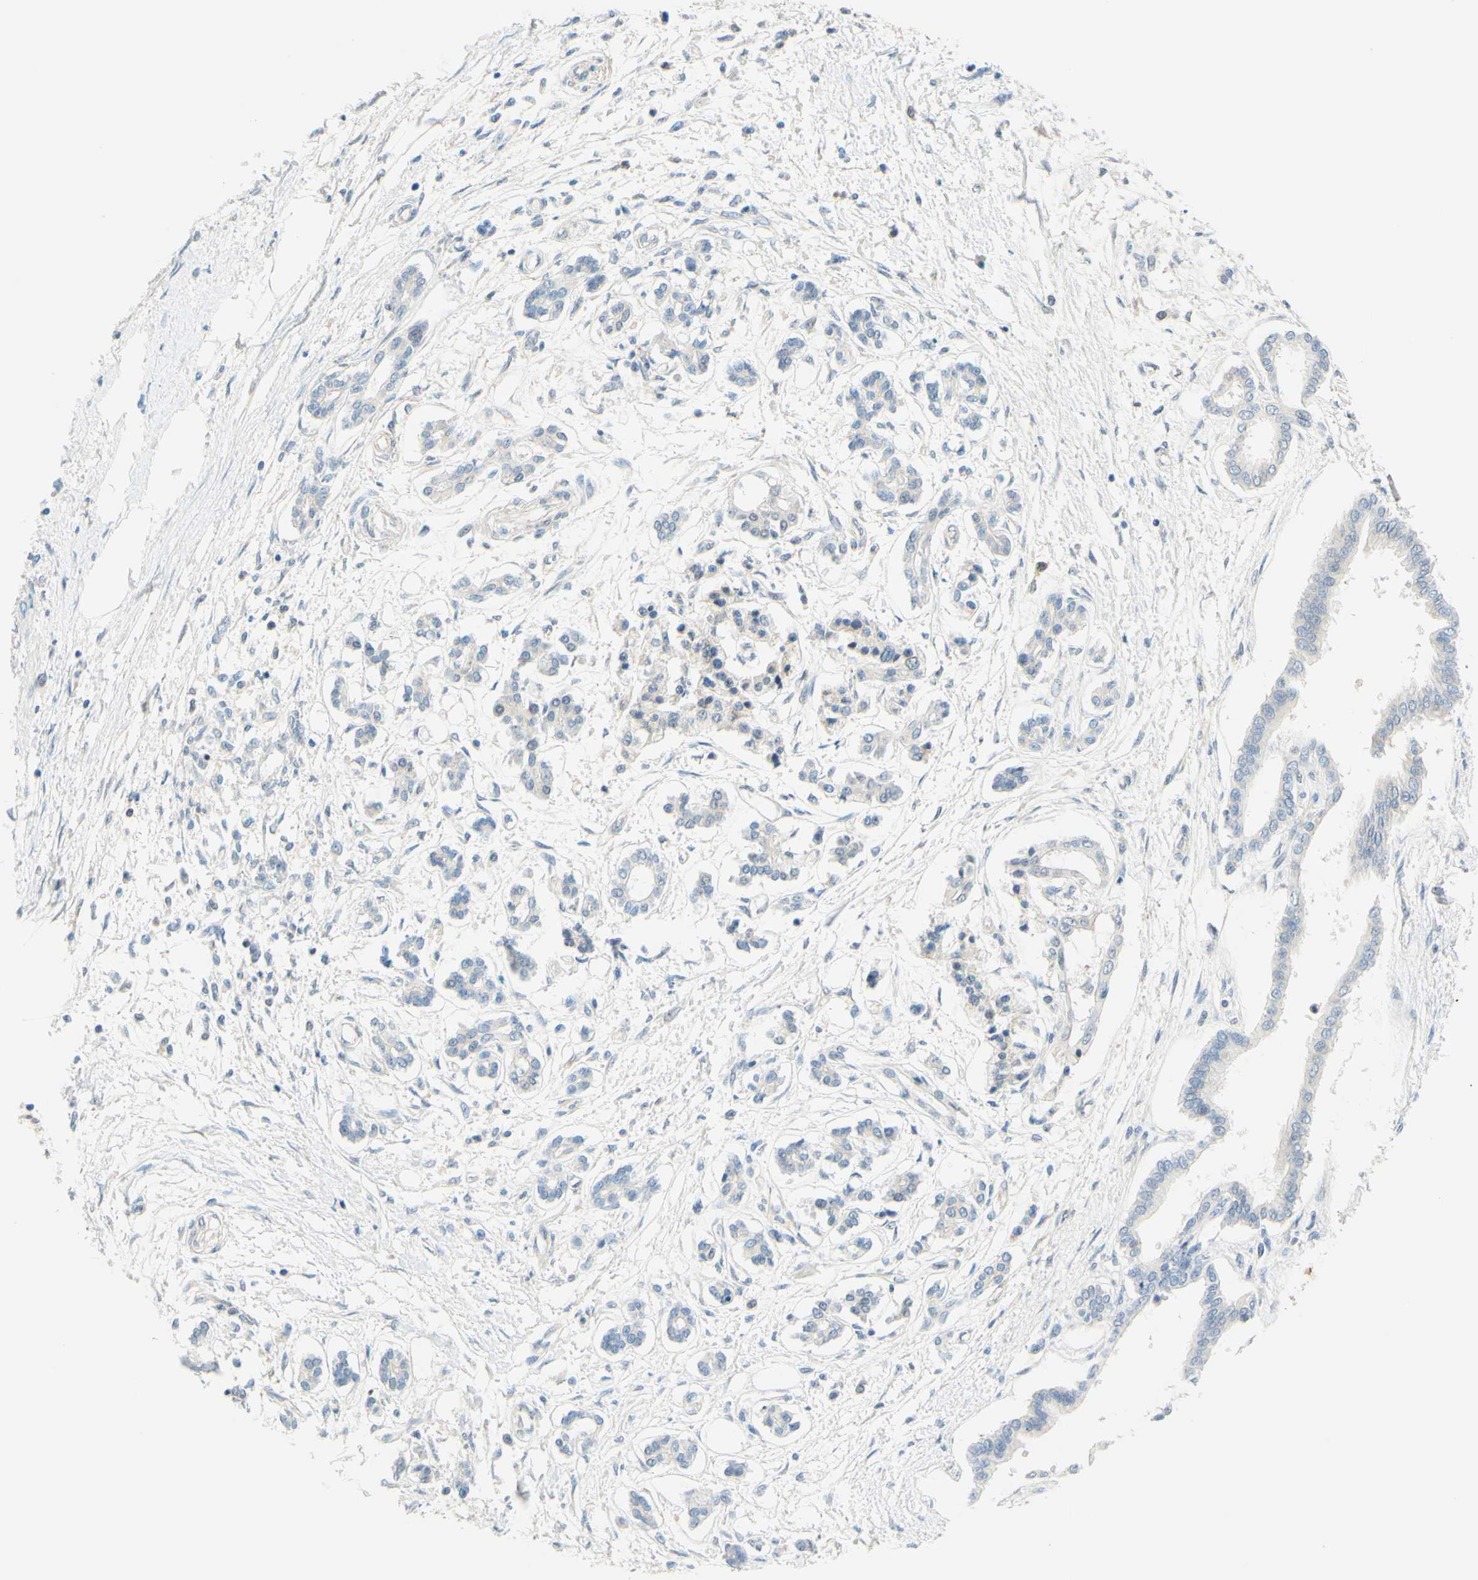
{"staining": {"intensity": "negative", "quantity": "none", "location": "none"}, "tissue": "pancreatic cancer", "cell_type": "Tumor cells", "image_type": "cancer", "snomed": [{"axis": "morphology", "description": "Adenocarcinoma, NOS"}, {"axis": "topography", "description": "Pancreas"}], "caption": "DAB (3,3'-diaminobenzidine) immunohistochemical staining of pancreatic cancer (adenocarcinoma) demonstrates no significant expression in tumor cells.", "gene": "C2CD2L", "patient": {"sex": "male", "age": 56}}